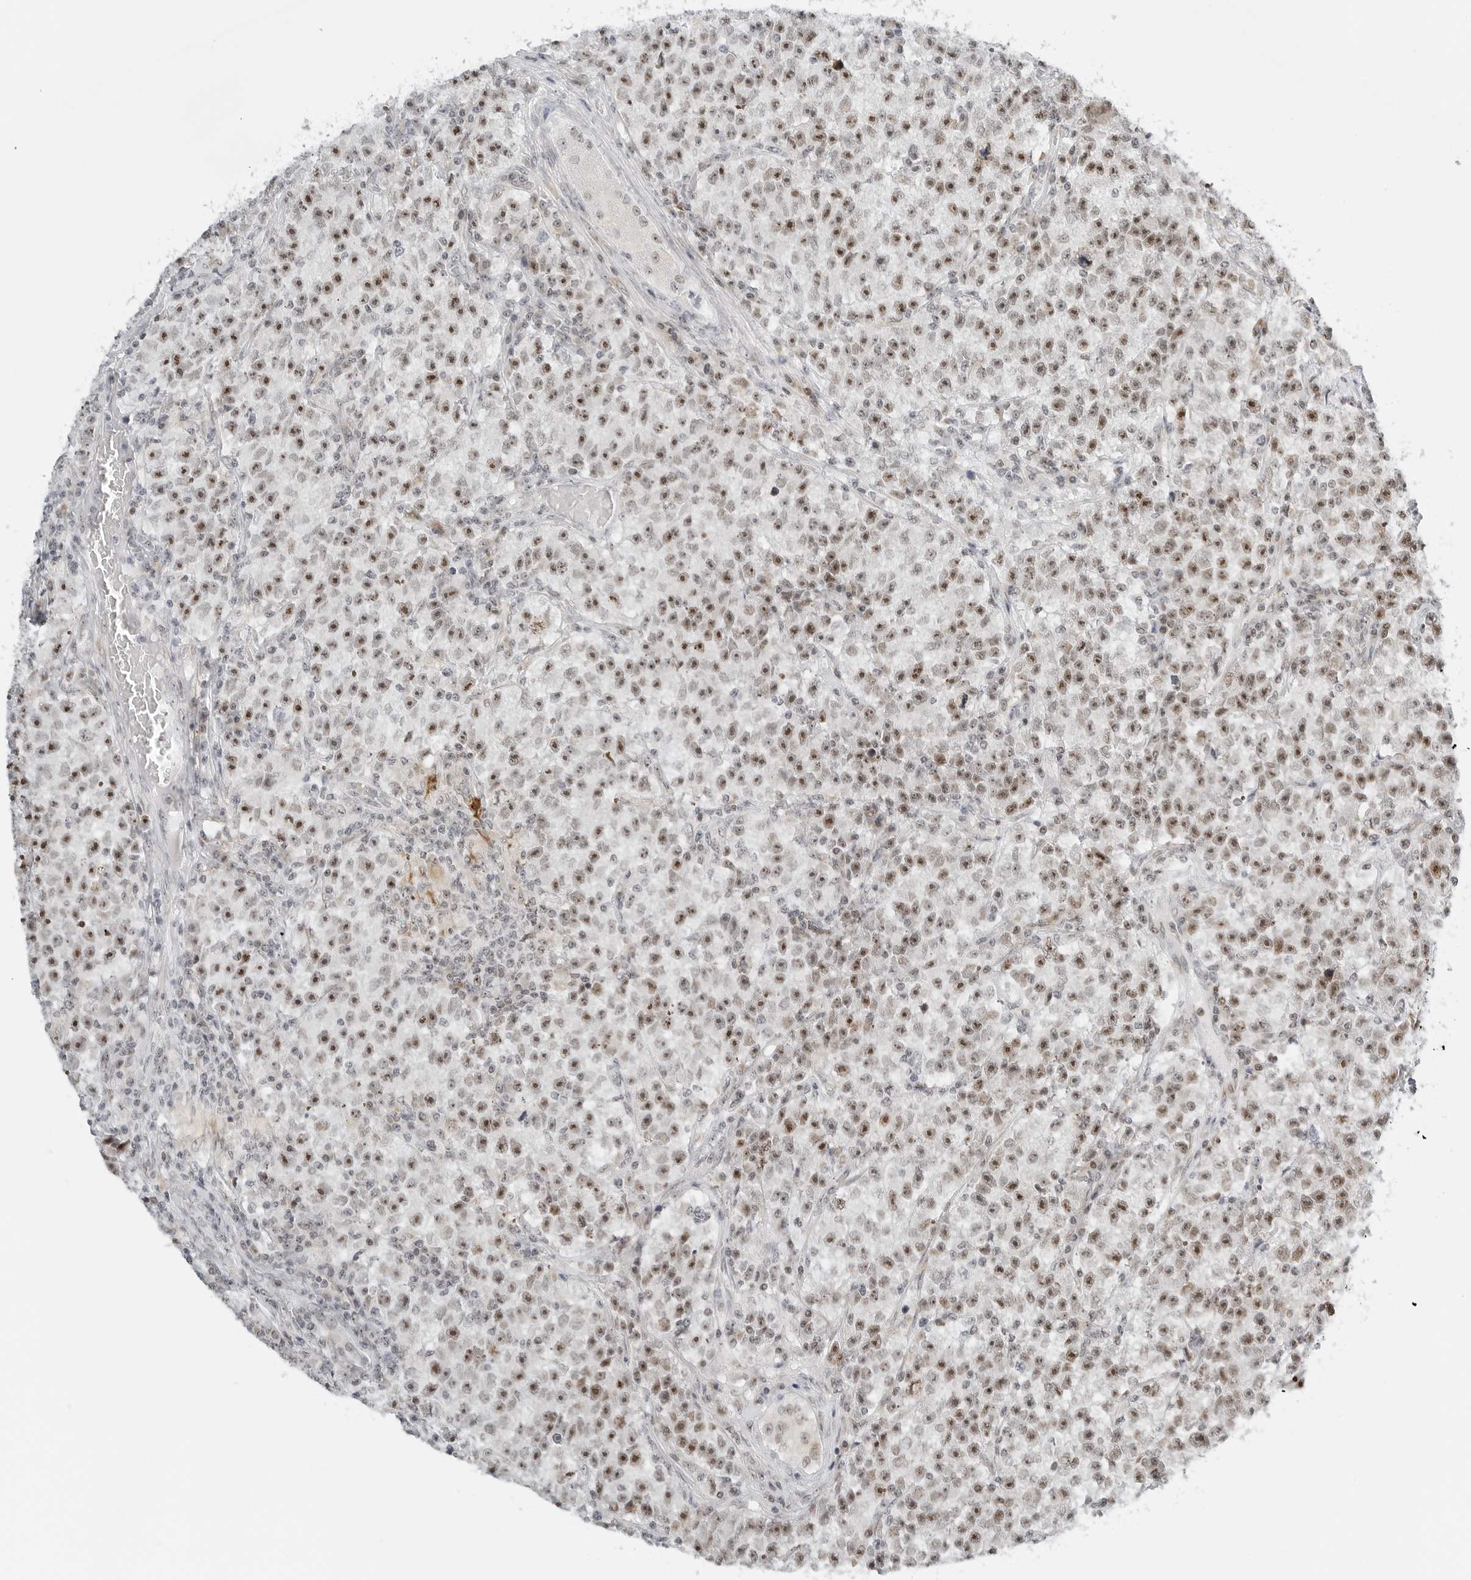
{"staining": {"intensity": "moderate", "quantity": ">75%", "location": "nuclear"}, "tissue": "testis cancer", "cell_type": "Tumor cells", "image_type": "cancer", "snomed": [{"axis": "morphology", "description": "Seminoma, NOS"}, {"axis": "topography", "description": "Testis"}], "caption": "Moderate nuclear protein expression is identified in about >75% of tumor cells in testis cancer.", "gene": "RIMKLA", "patient": {"sex": "male", "age": 22}}